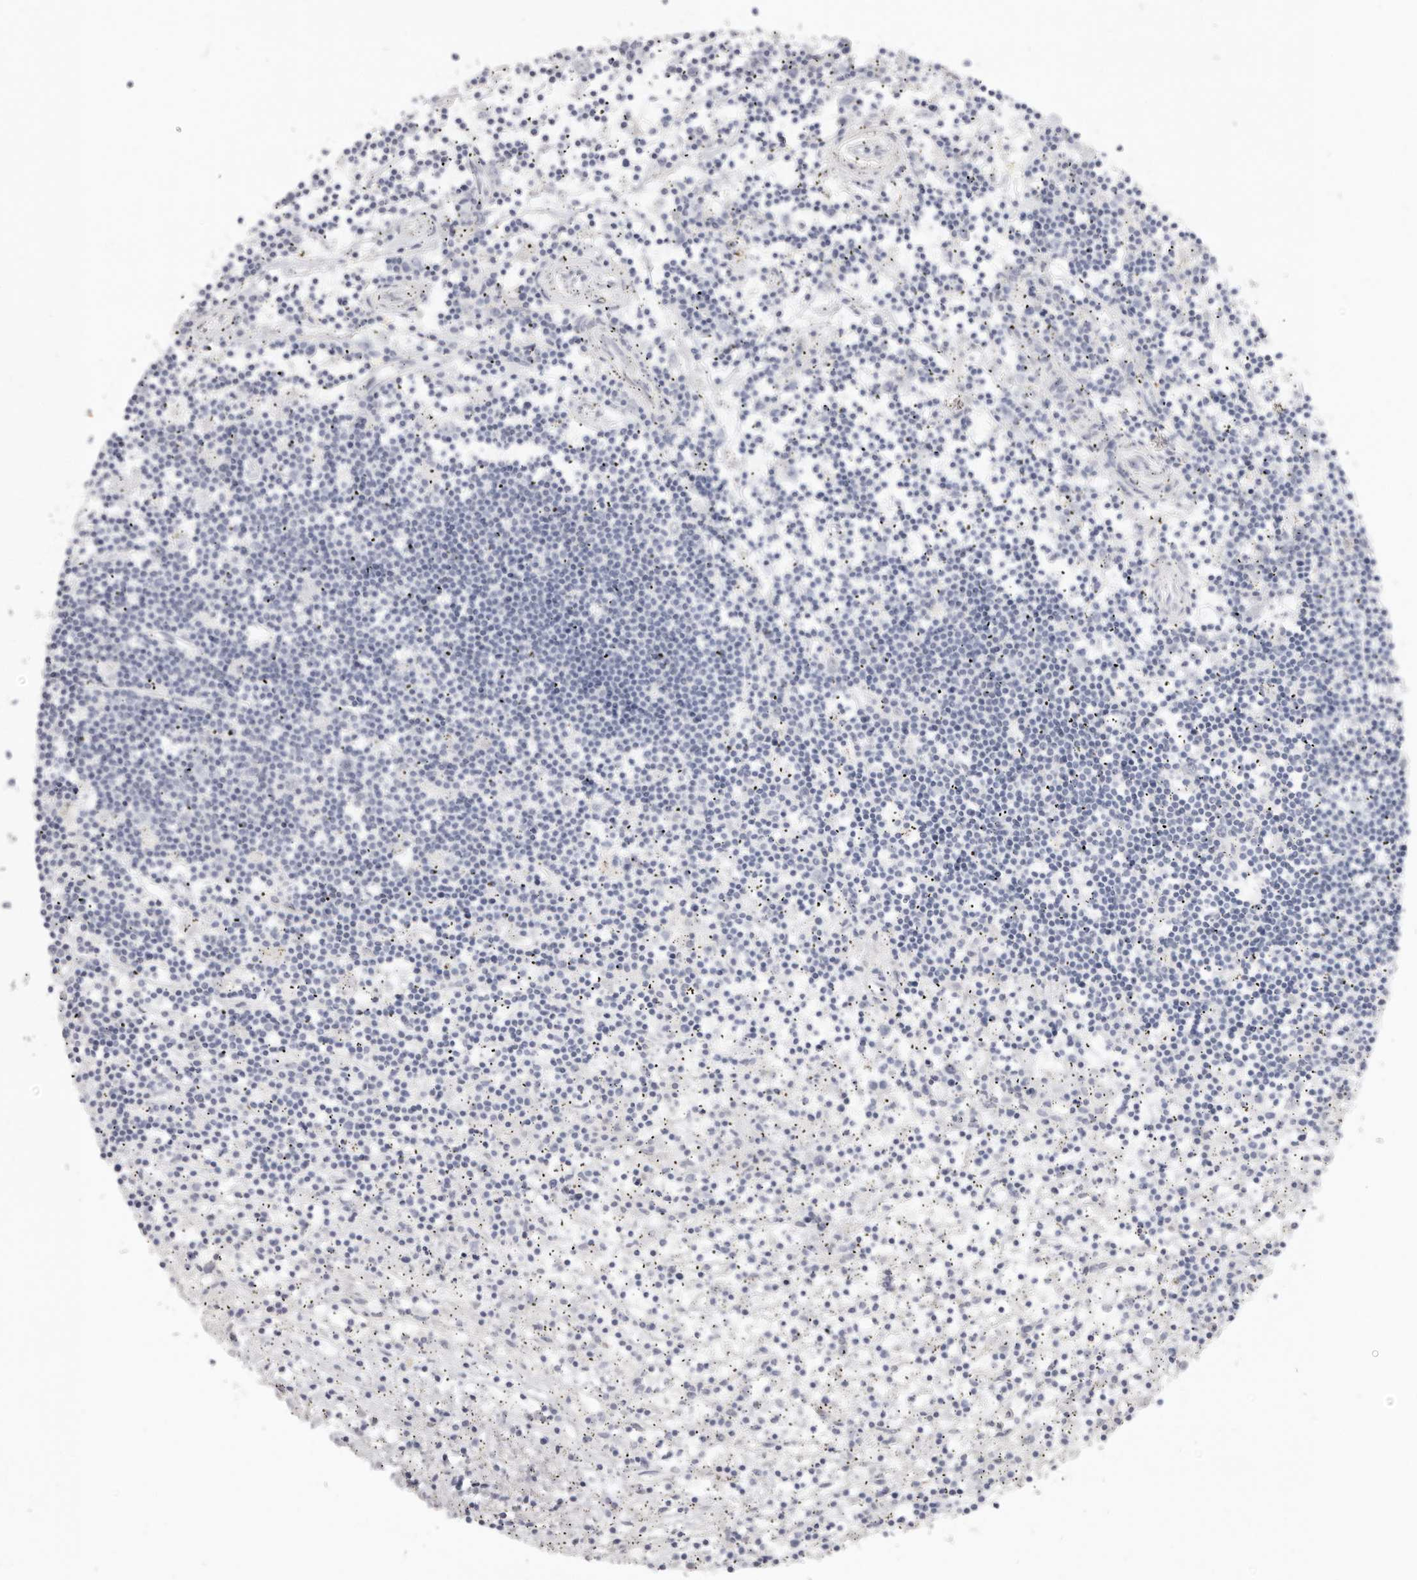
{"staining": {"intensity": "negative", "quantity": "none", "location": "none"}, "tissue": "lymphoma", "cell_type": "Tumor cells", "image_type": "cancer", "snomed": [{"axis": "morphology", "description": "Malignant lymphoma, non-Hodgkin's type, Low grade"}, {"axis": "topography", "description": "Spleen"}], "caption": "There is no significant positivity in tumor cells of malignant lymphoma, non-Hodgkin's type (low-grade).", "gene": "RXFP1", "patient": {"sex": "male", "age": 76}}